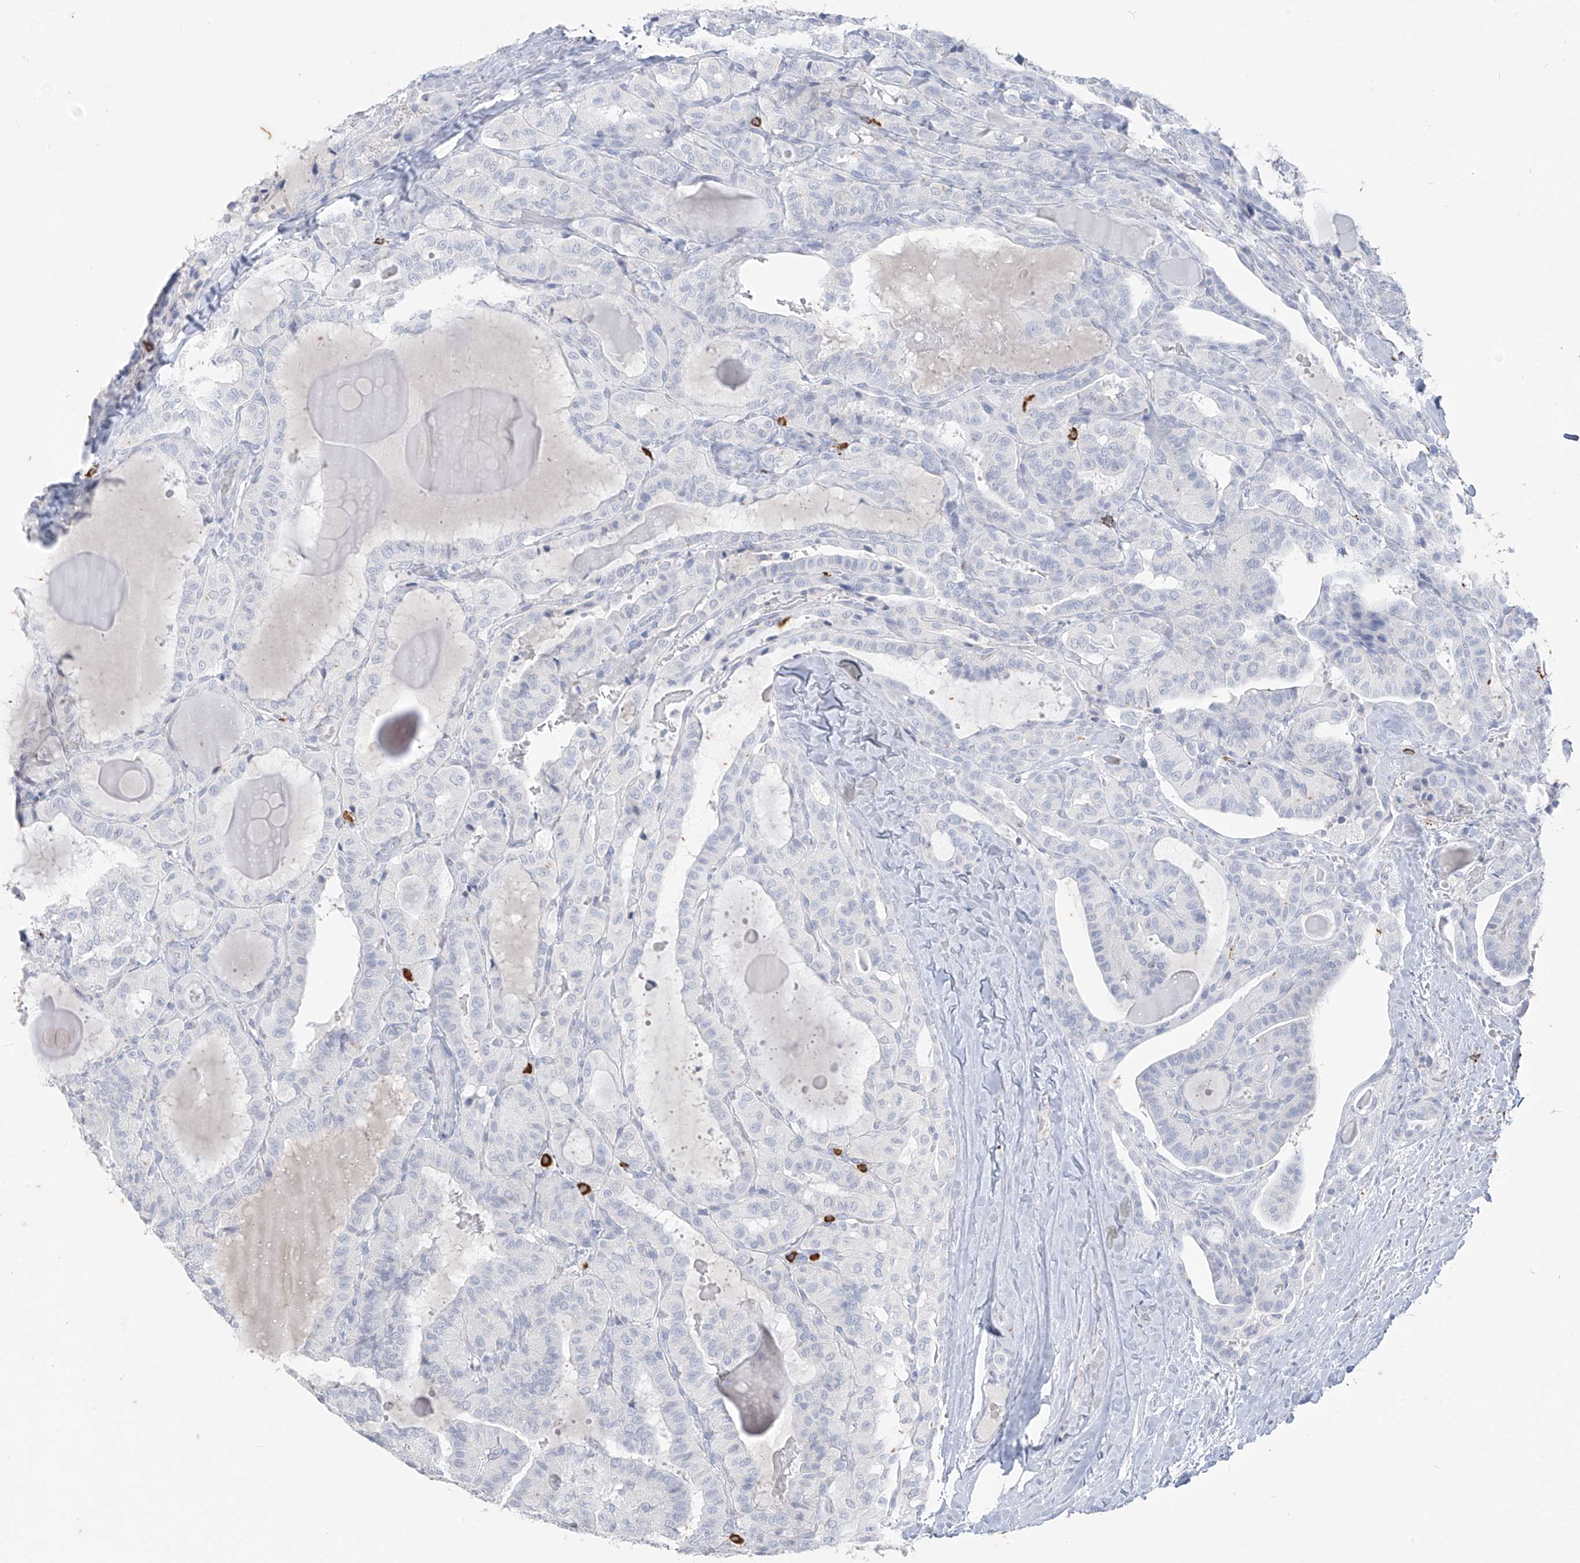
{"staining": {"intensity": "negative", "quantity": "none", "location": "none"}, "tissue": "thyroid cancer", "cell_type": "Tumor cells", "image_type": "cancer", "snomed": [{"axis": "morphology", "description": "Papillary adenocarcinoma, NOS"}, {"axis": "topography", "description": "Thyroid gland"}], "caption": "Immunohistochemical staining of thyroid cancer exhibits no significant staining in tumor cells.", "gene": "CX3CR1", "patient": {"sex": "male", "age": 77}}